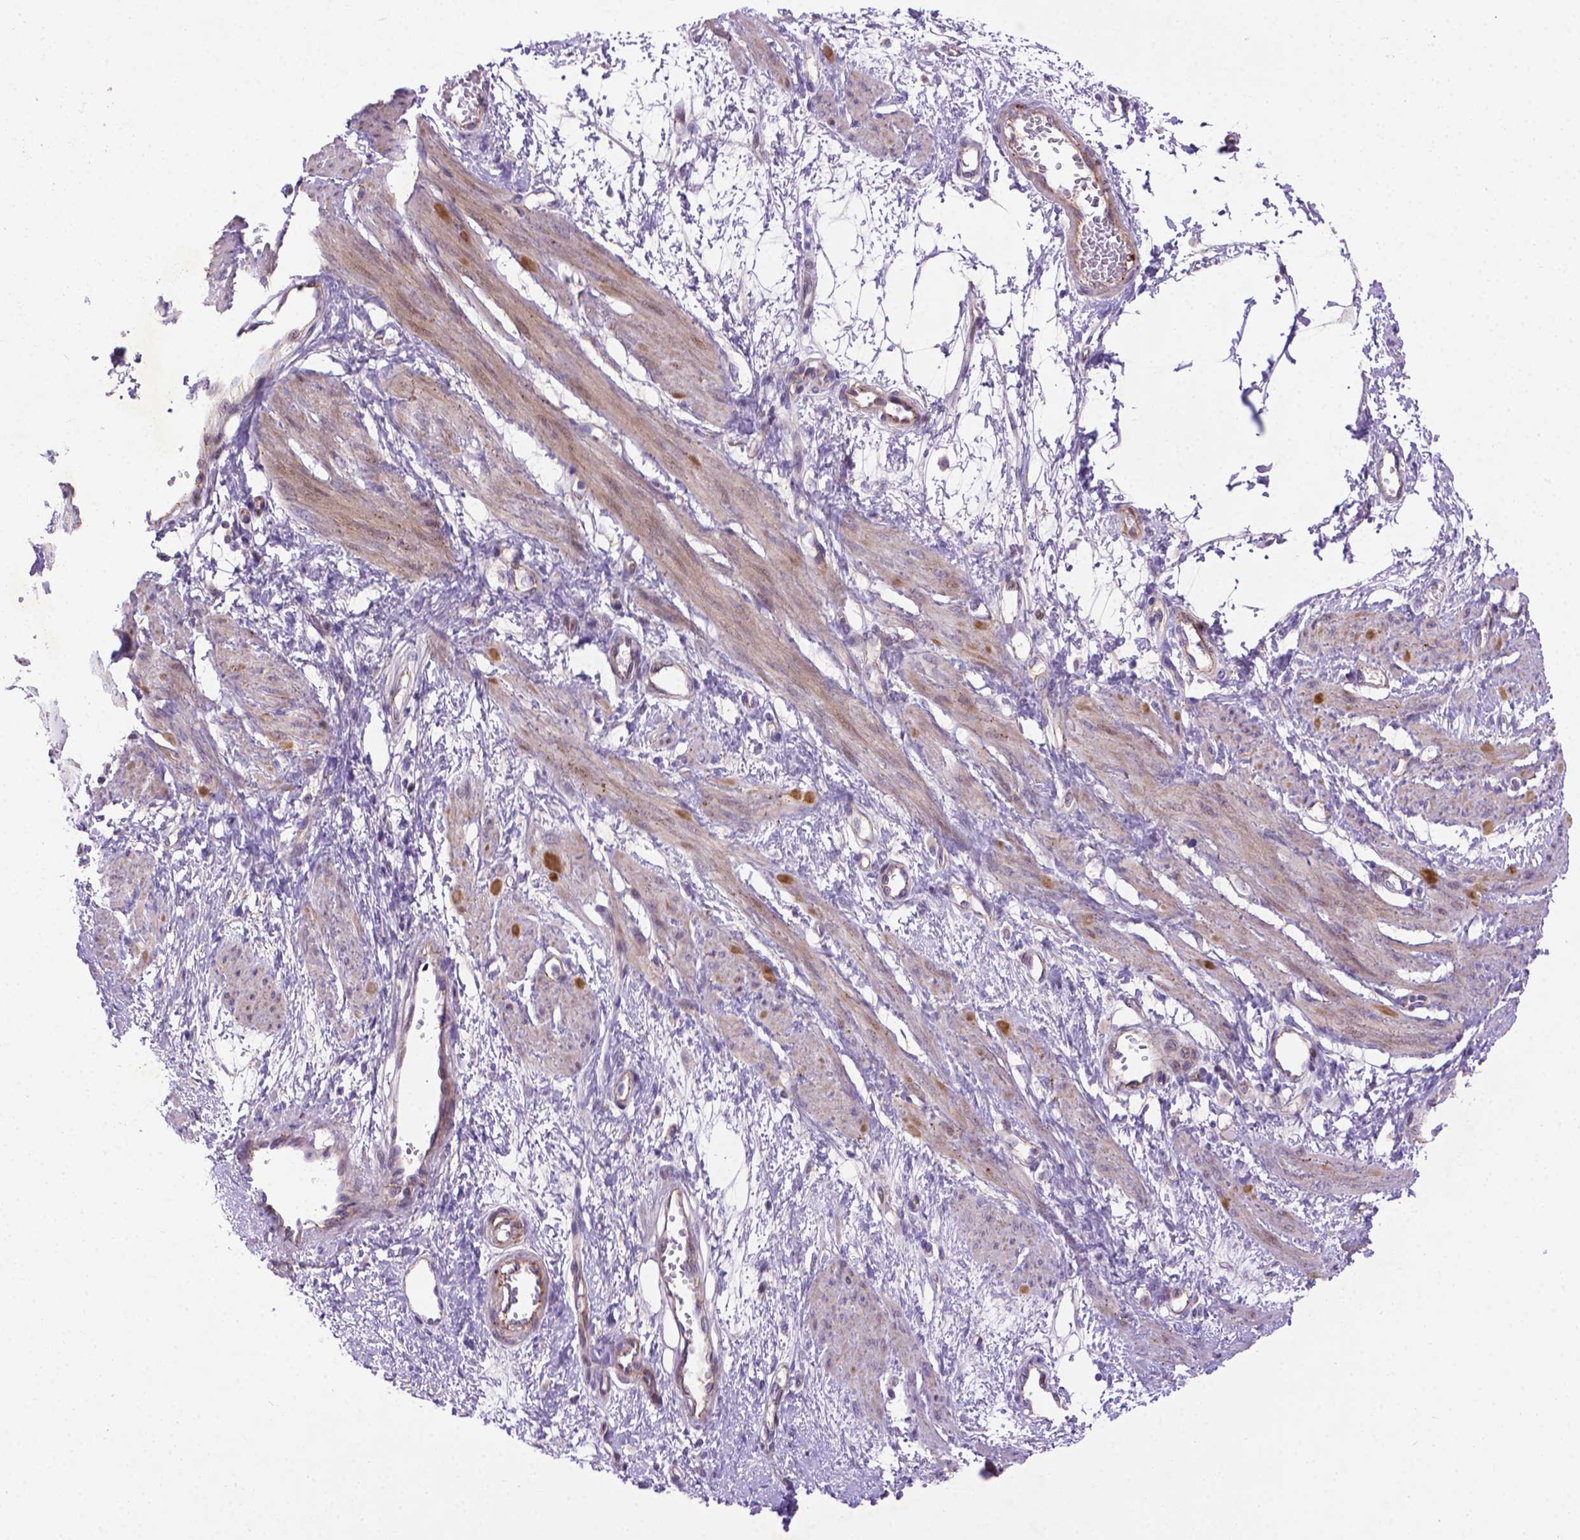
{"staining": {"intensity": "moderate", "quantity": "<25%", "location": "cytoplasmic/membranous"}, "tissue": "smooth muscle", "cell_type": "Smooth muscle cells", "image_type": "normal", "snomed": [{"axis": "morphology", "description": "Normal tissue, NOS"}, {"axis": "topography", "description": "Smooth muscle"}, {"axis": "topography", "description": "Uterus"}], "caption": "Immunohistochemistry (IHC) image of unremarkable smooth muscle: human smooth muscle stained using immunohistochemistry (IHC) exhibits low levels of moderate protein expression localized specifically in the cytoplasmic/membranous of smooth muscle cells, appearing as a cytoplasmic/membranous brown color.", "gene": "CCER2", "patient": {"sex": "female", "age": 39}}